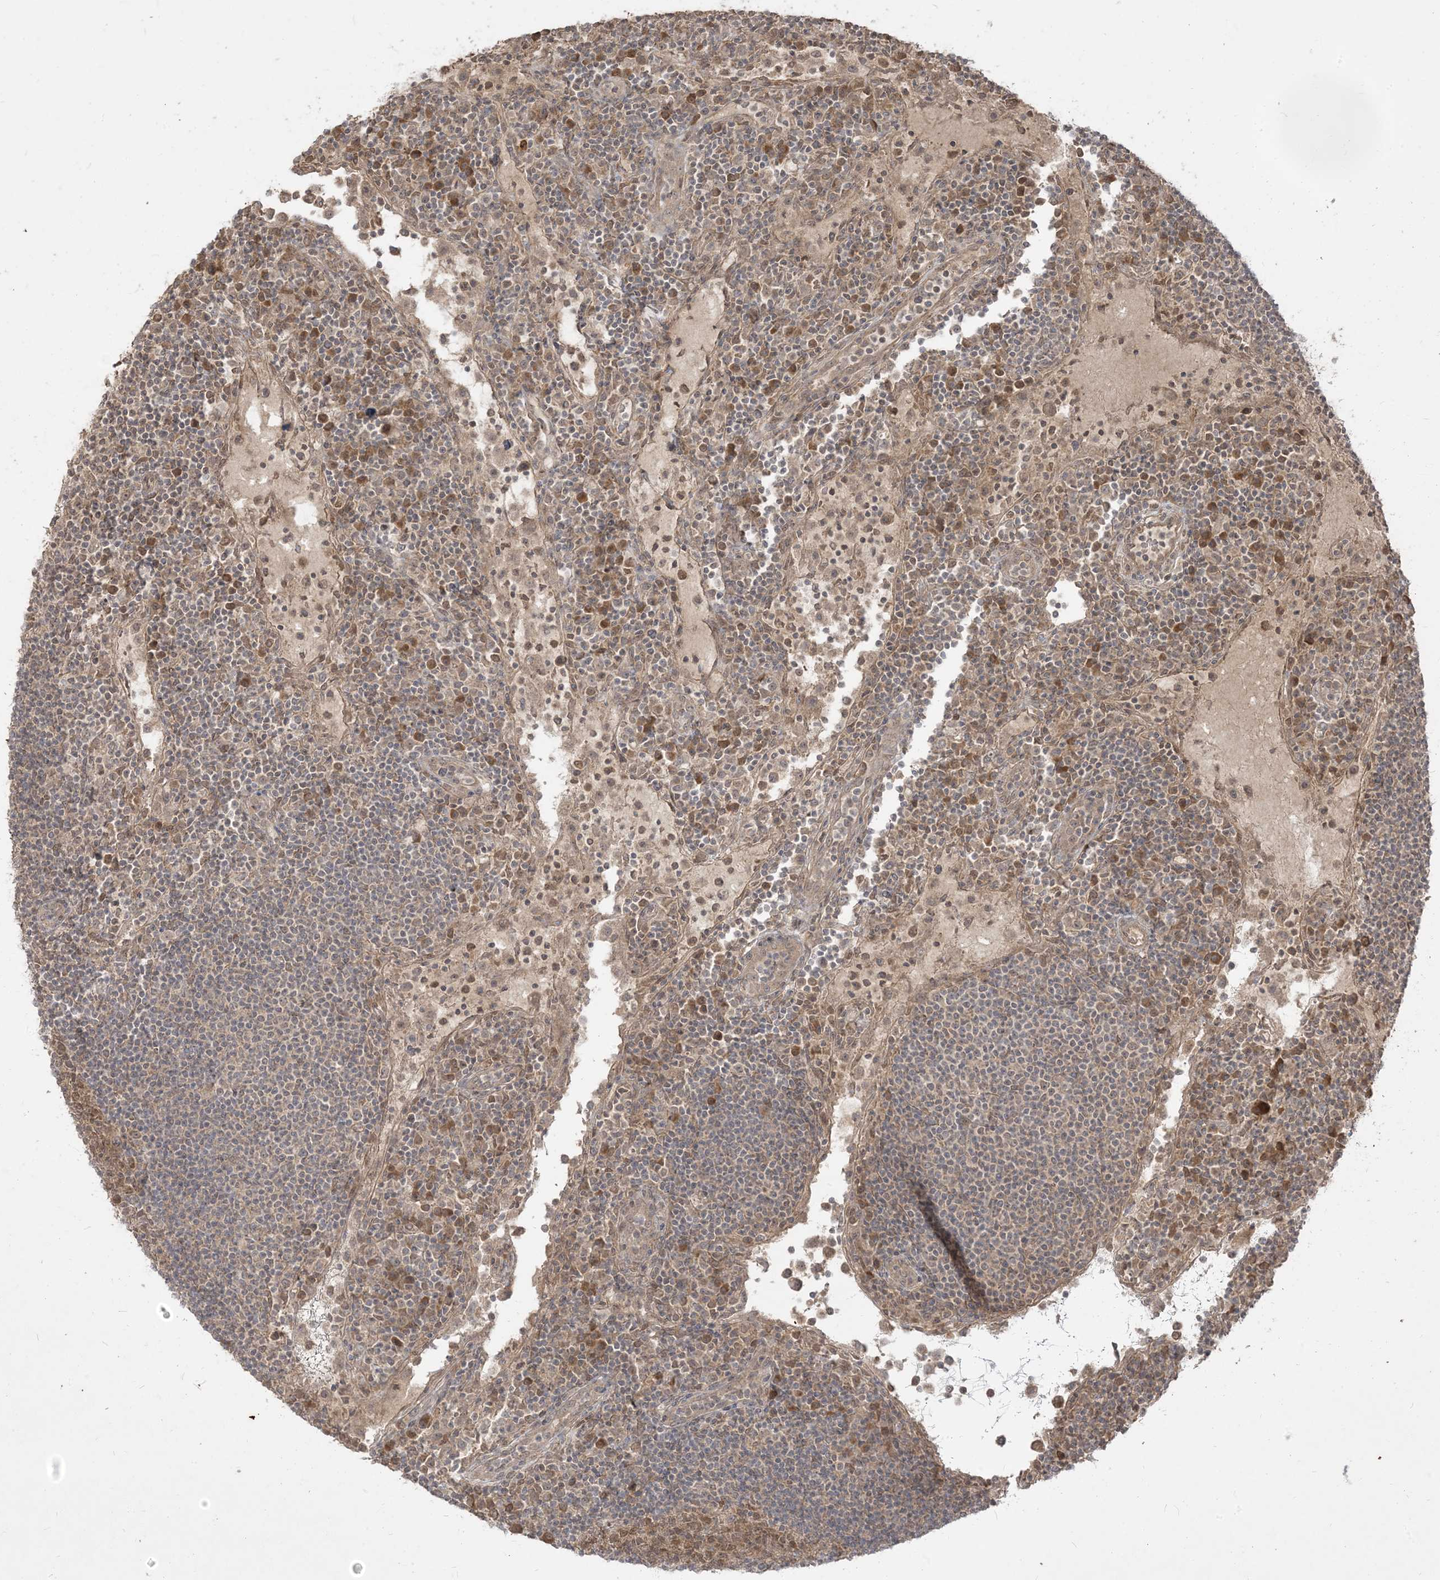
{"staining": {"intensity": "moderate", "quantity": "<25%", "location": "cytoplasmic/membranous"}, "tissue": "lymph node", "cell_type": "Non-germinal center cells", "image_type": "normal", "snomed": [{"axis": "morphology", "description": "Normal tissue, NOS"}, {"axis": "topography", "description": "Lymph node"}], "caption": "Protein staining exhibits moderate cytoplasmic/membranous staining in approximately <25% of non-germinal center cells in benign lymph node.", "gene": "TBCC", "patient": {"sex": "female", "age": 53}}